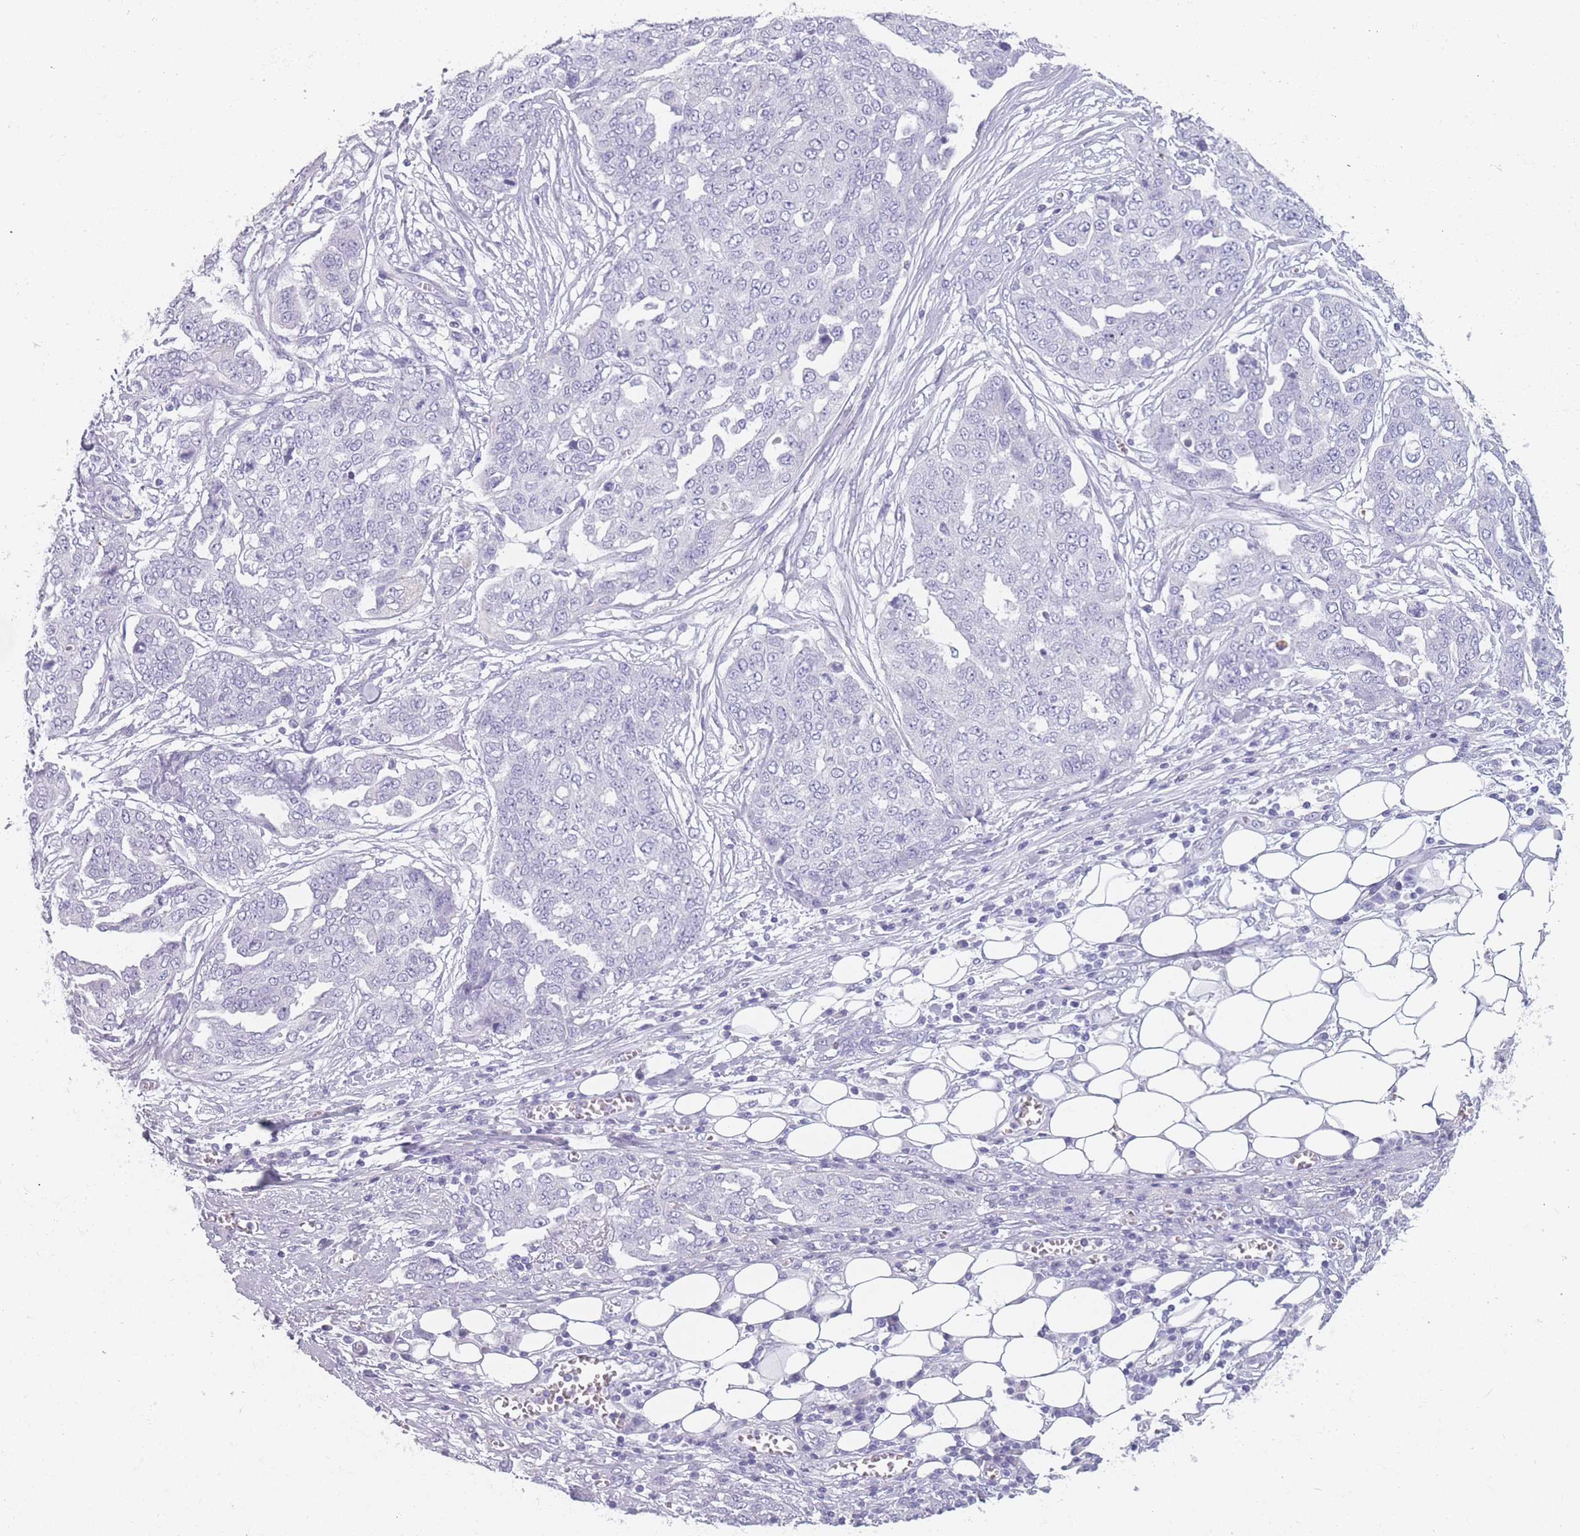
{"staining": {"intensity": "negative", "quantity": "none", "location": "none"}, "tissue": "ovarian cancer", "cell_type": "Tumor cells", "image_type": "cancer", "snomed": [{"axis": "morphology", "description": "Cystadenocarcinoma, serous, NOS"}, {"axis": "topography", "description": "Soft tissue"}, {"axis": "topography", "description": "Ovary"}], "caption": "Human ovarian cancer stained for a protein using IHC reveals no expression in tumor cells.", "gene": "PPFIA3", "patient": {"sex": "female", "age": 57}}